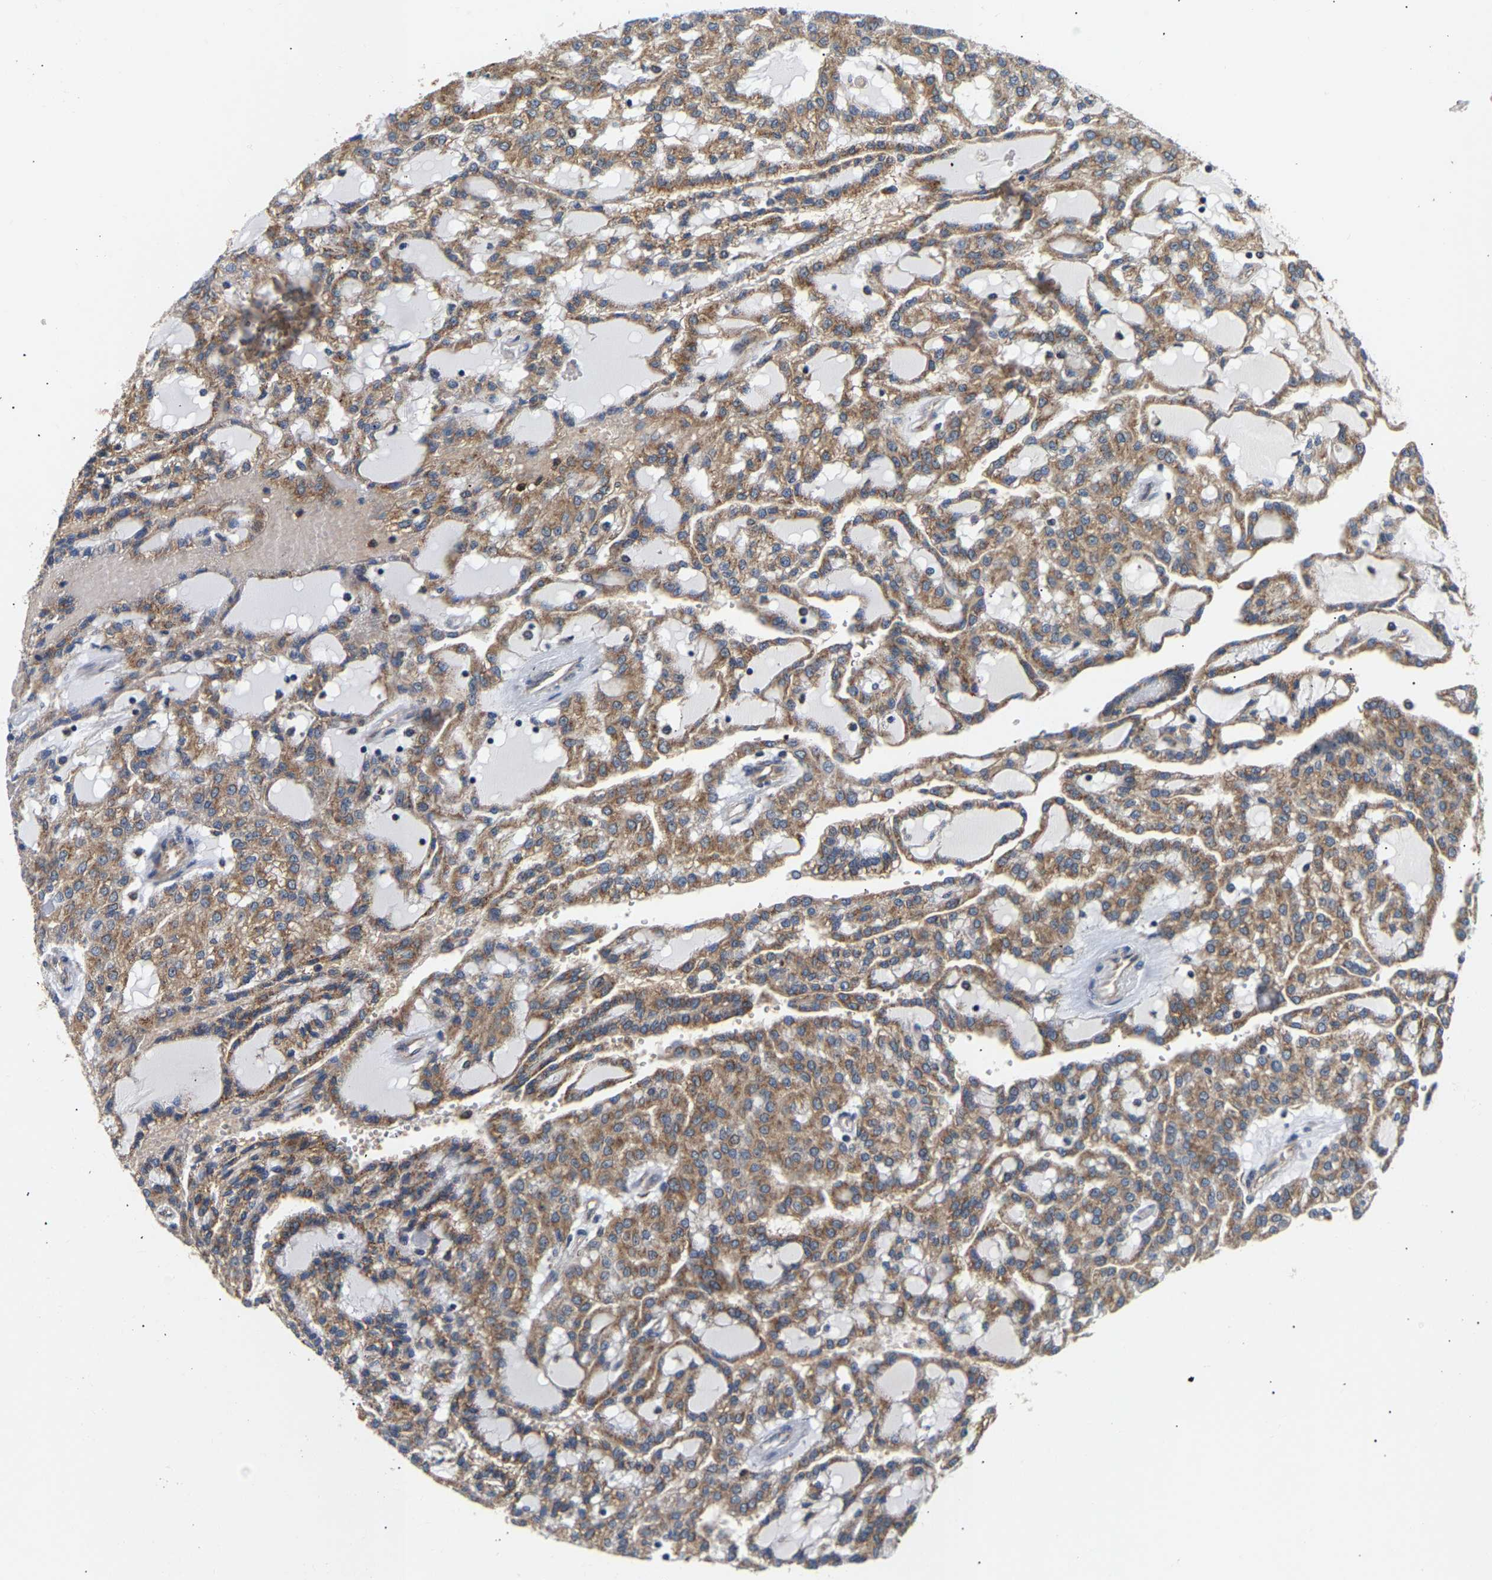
{"staining": {"intensity": "moderate", "quantity": ">75%", "location": "cytoplasmic/membranous"}, "tissue": "renal cancer", "cell_type": "Tumor cells", "image_type": "cancer", "snomed": [{"axis": "morphology", "description": "Adenocarcinoma, NOS"}, {"axis": "topography", "description": "Kidney"}], "caption": "Brown immunohistochemical staining in human renal cancer exhibits moderate cytoplasmic/membranous staining in about >75% of tumor cells.", "gene": "PPID", "patient": {"sex": "male", "age": 63}}